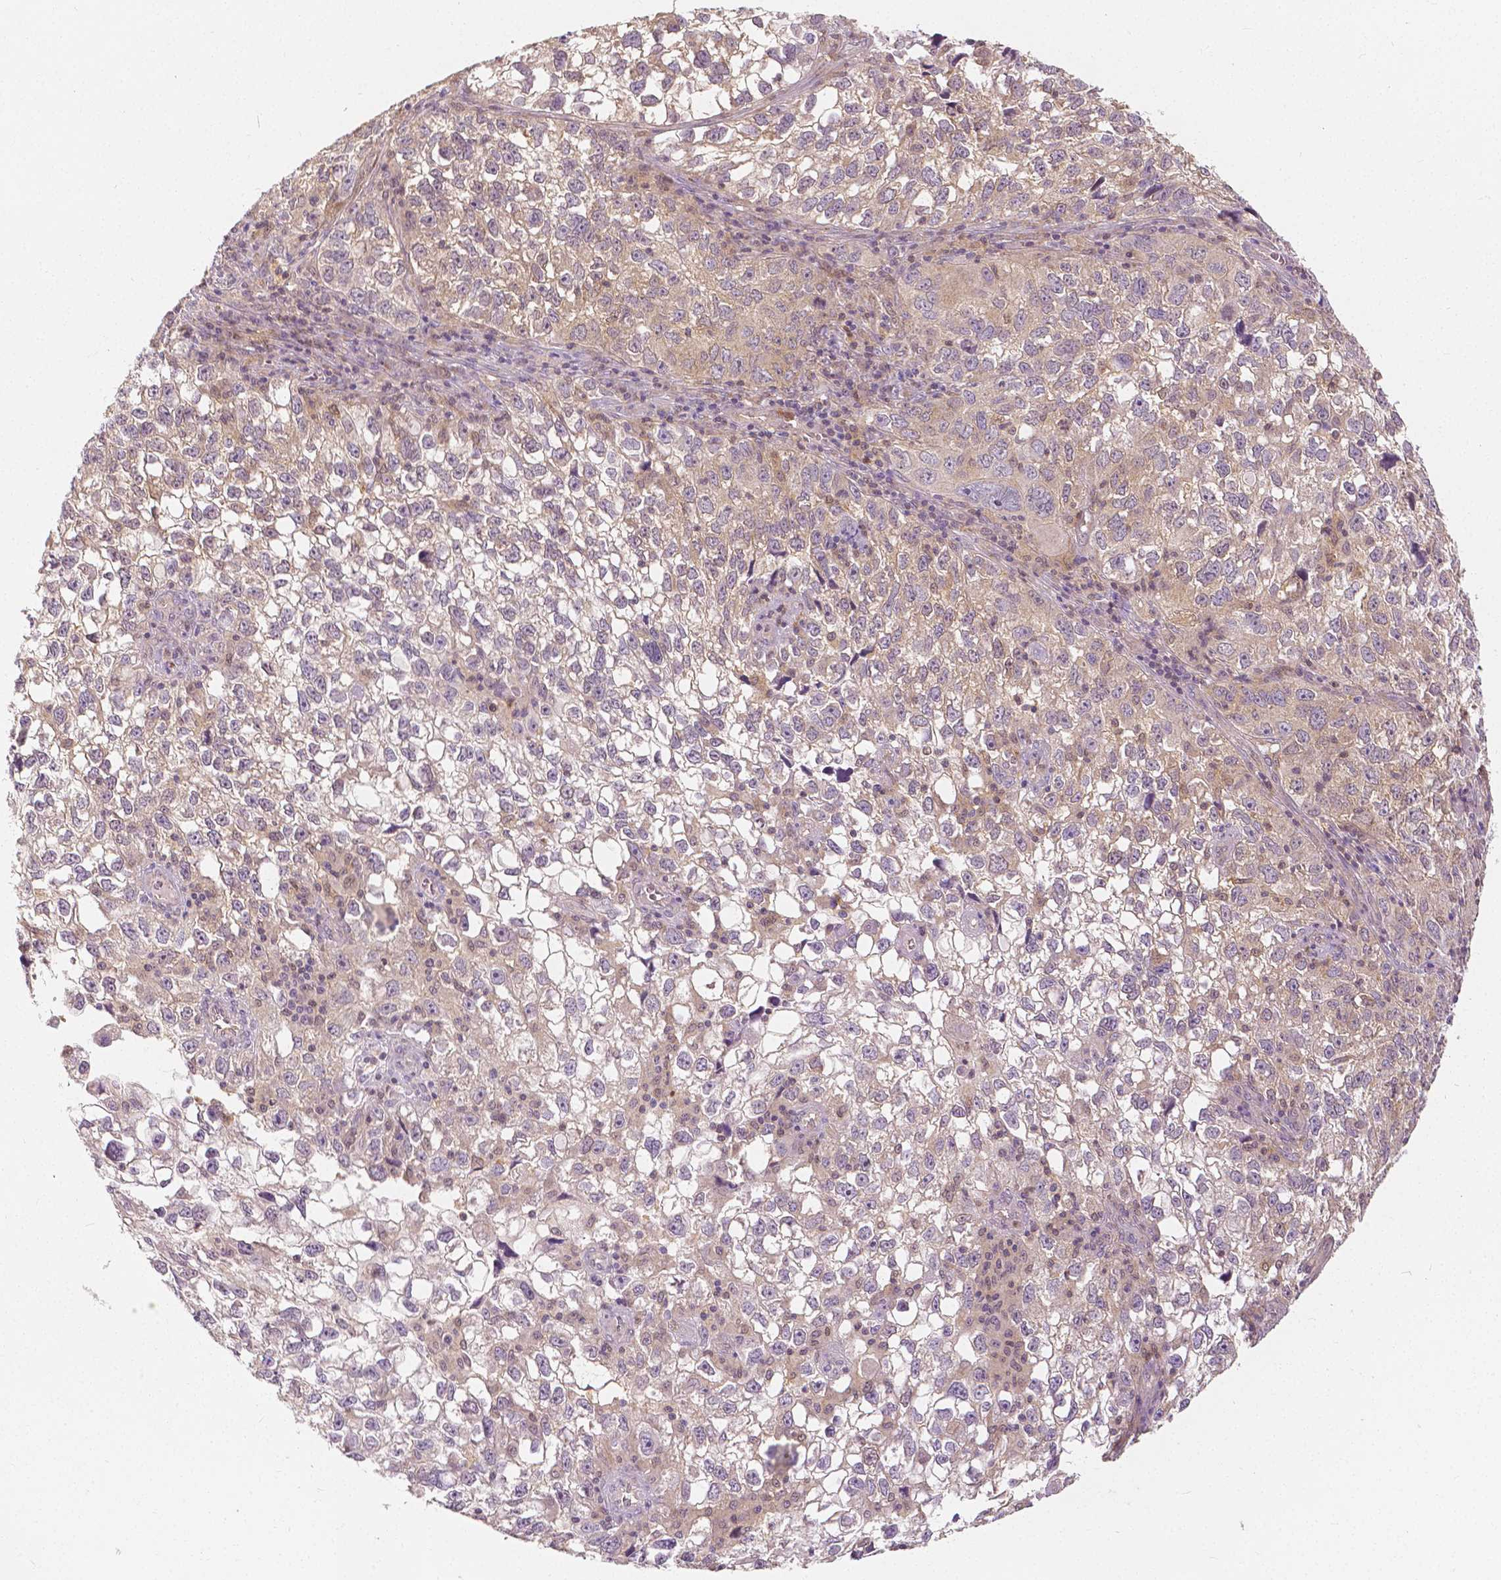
{"staining": {"intensity": "negative", "quantity": "none", "location": "none"}, "tissue": "cervical cancer", "cell_type": "Tumor cells", "image_type": "cancer", "snomed": [{"axis": "morphology", "description": "Squamous cell carcinoma, NOS"}, {"axis": "topography", "description": "Cervix"}], "caption": "Tumor cells show no significant expression in cervical cancer (squamous cell carcinoma). (Brightfield microscopy of DAB immunohistochemistry at high magnification).", "gene": "NAPRT", "patient": {"sex": "female", "age": 55}}